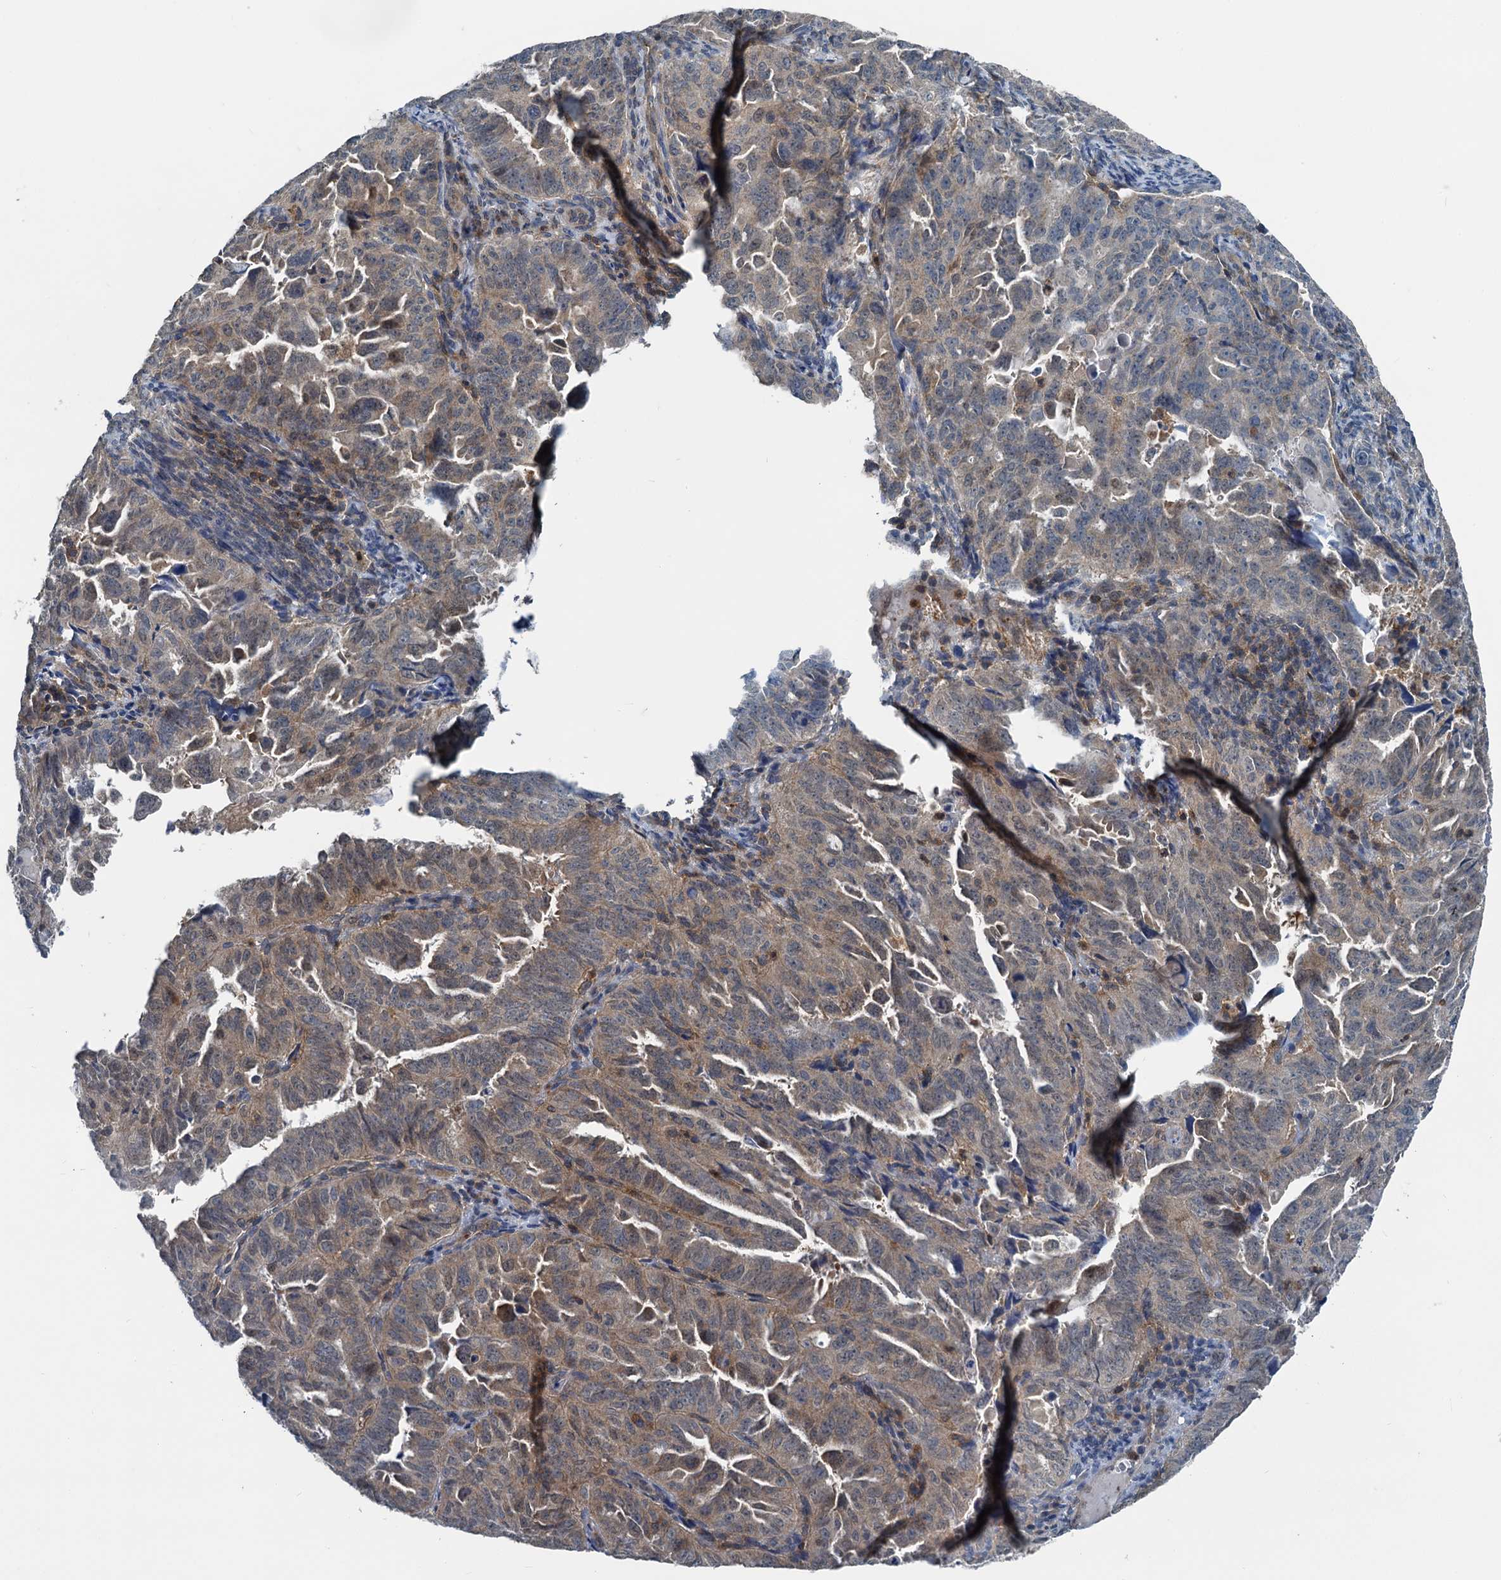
{"staining": {"intensity": "weak", "quantity": "25%-75%", "location": "cytoplasmic/membranous"}, "tissue": "endometrial cancer", "cell_type": "Tumor cells", "image_type": "cancer", "snomed": [{"axis": "morphology", "description": "Adenocarcinoma, NOS"}, {"axis": "topography", "description": "Endometrium"}], "caption": "Brown immunohistochemical staining in adenocarcinoma (endometrial) exhibits weak cytoplasmic/membranous expression in approximately 25%-75% of tumor cells.", "gene": "GCLM", "patient": {"sex": "female", "age": 65}}